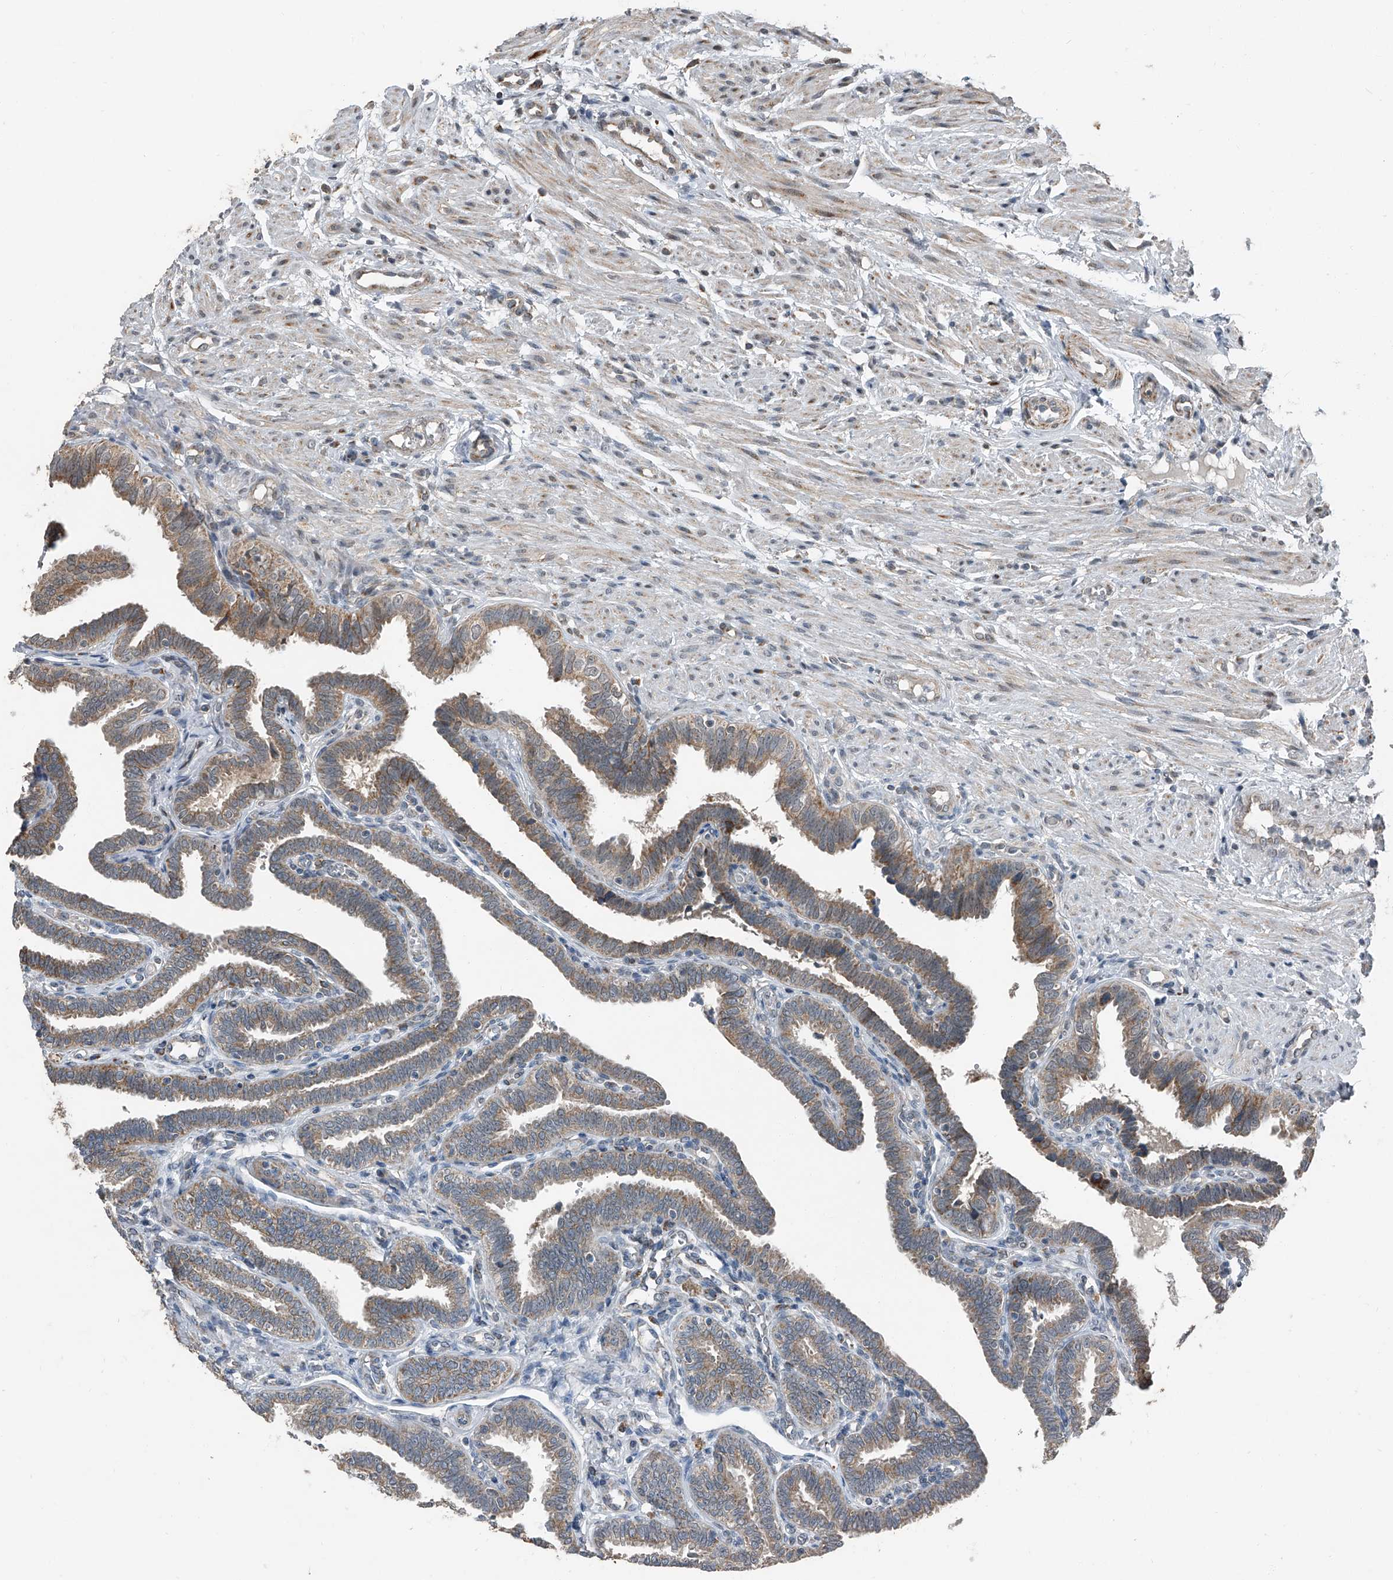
{"staining": {"intensity": "moderate", "quantity": ">75%", "location": "cytoplasmic/membranous"}, "tissue": "fallopian tube", "cell_type": "Glandular cells", "image_type": "normal", "snomed": [{"axis": "morphology", "description": "Normal tissue, NOS"}, {"axis": "topography", "description": "Fallopian tube"}], "caption": "High-power microscopy captured an IHC histopathology image of benign fallopian tube, revealing moderate cytoplasmic/membranous expression in about >75% of glandular cells. The staining was performed using DAB (3,3'-diaminobenzidine), with brown indicating positive protein expression. Nuclei are stained blue with hematoxylin.", "gene": "CHRNA7", "patient": {"sex": "female", "age": 39}}